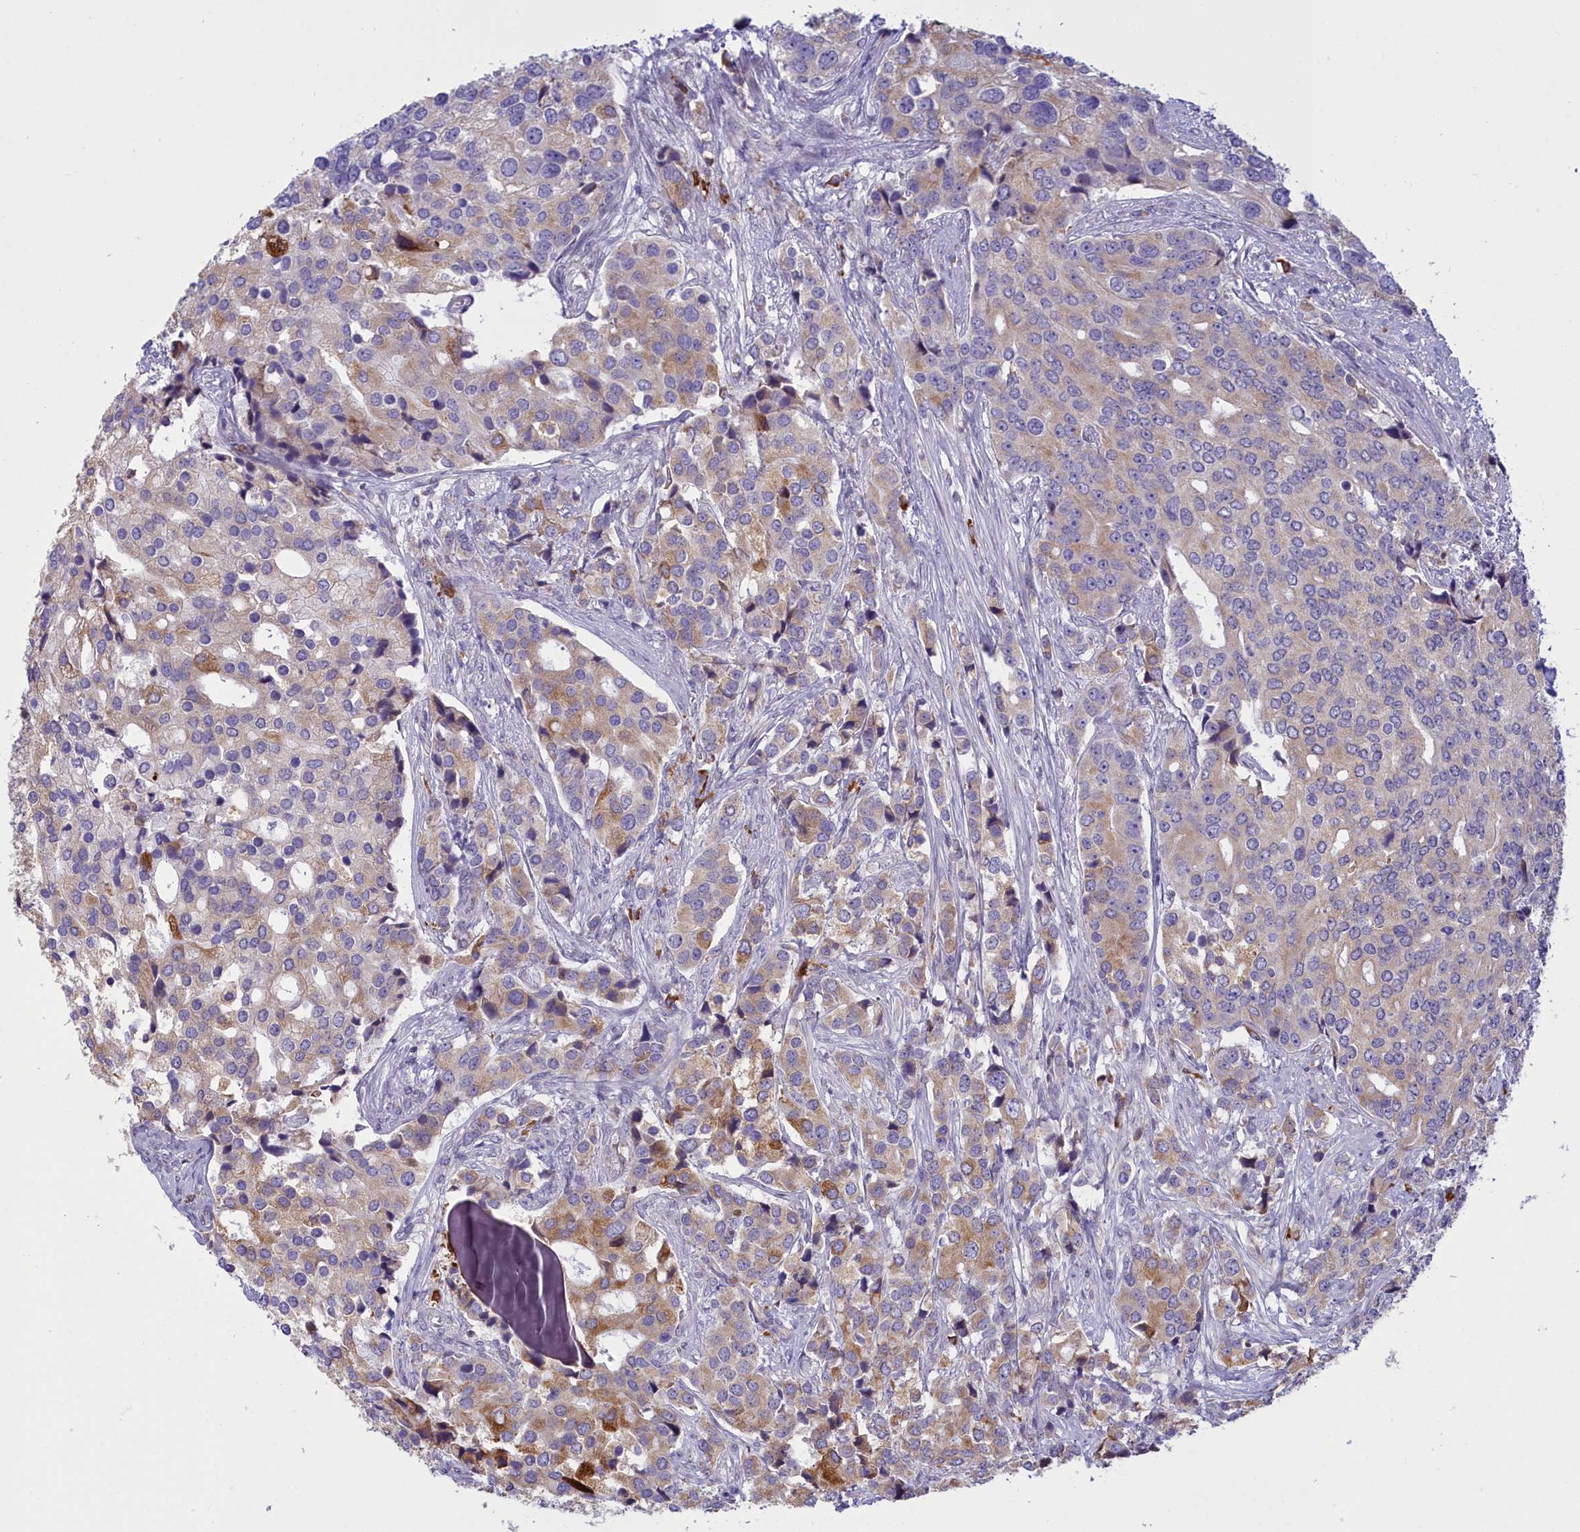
{"staining": {"intensity": "moderate", "quantity": "25%-75%", "location": "cytoplasmic/membranous"}, "tissue": "prostate cancer", "cell_type": "Tumor cells", "image_type": "cancer", "snomed": [{"axis": "morphology", "description": "Adenocarcinoma, High grade"}, {"axis": "topography", "description": "Prostate"}], "caption": "Human high-grade adenocarcinoma (prostate) stained with a protein marker reveals moderate staining in tumor cells.", "gene": "HM13", "patient": {"sex": "male", "age": 62}}